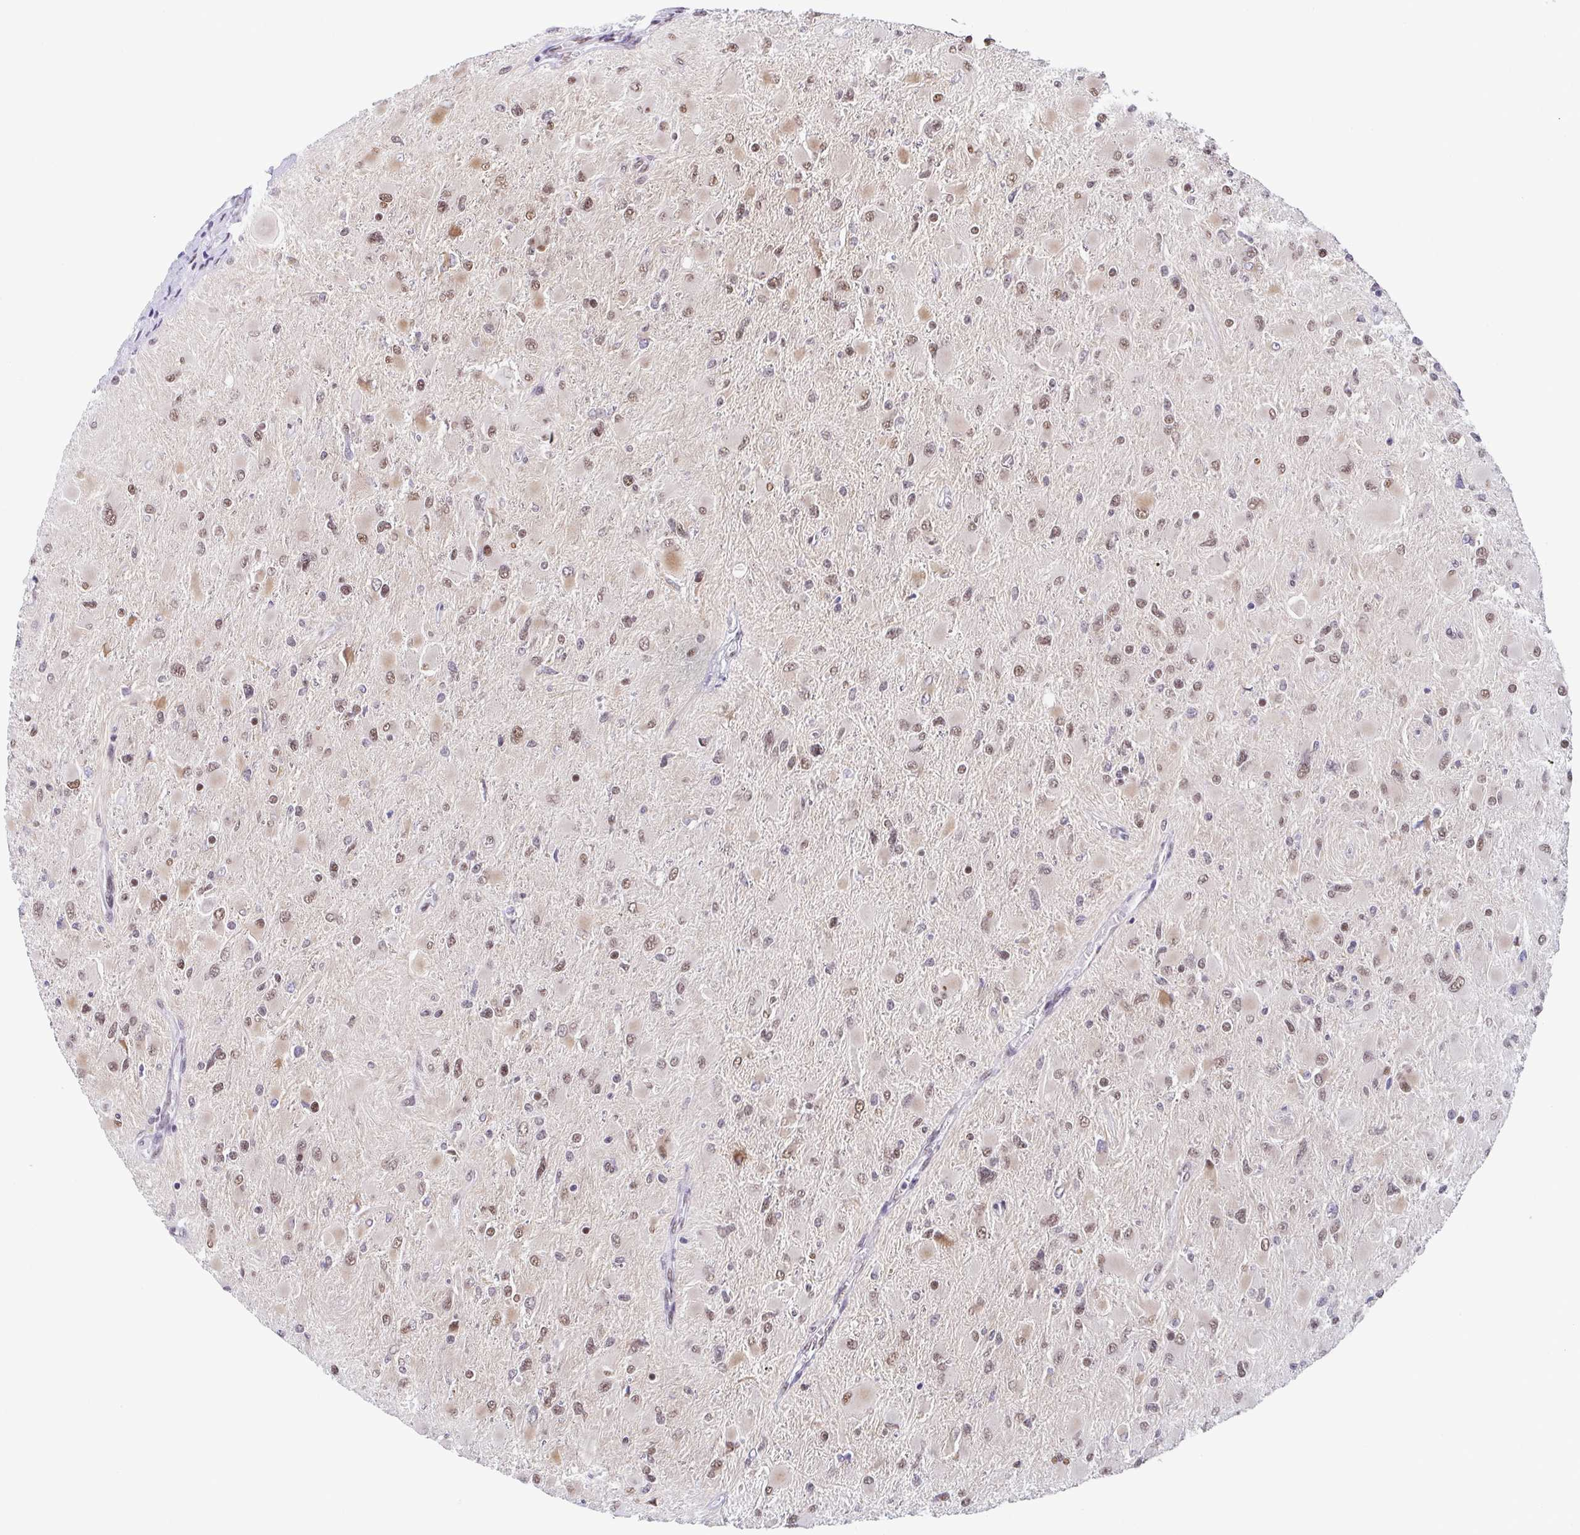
{"staining": {"intensity": "moderate", "quantity": ">75%", "location": "nuclear"}, "tissue": "glioma", "cell_type": "Tumor cells", "image_type": "cancer", "snomed": [{"axis": "morphology", "description": "Glioma, malignant, High grade"}, {"axis": "topography", "description": "Cerebral cortex"}], "caption": "Immunohistochemistry of malignant glioma (high-grade) exhibits medium levels of moderate nuclear staining in about >75% of tumor cells.", "gene": "SLC7A10", "patient": {"sex": "female", "age": 36}}